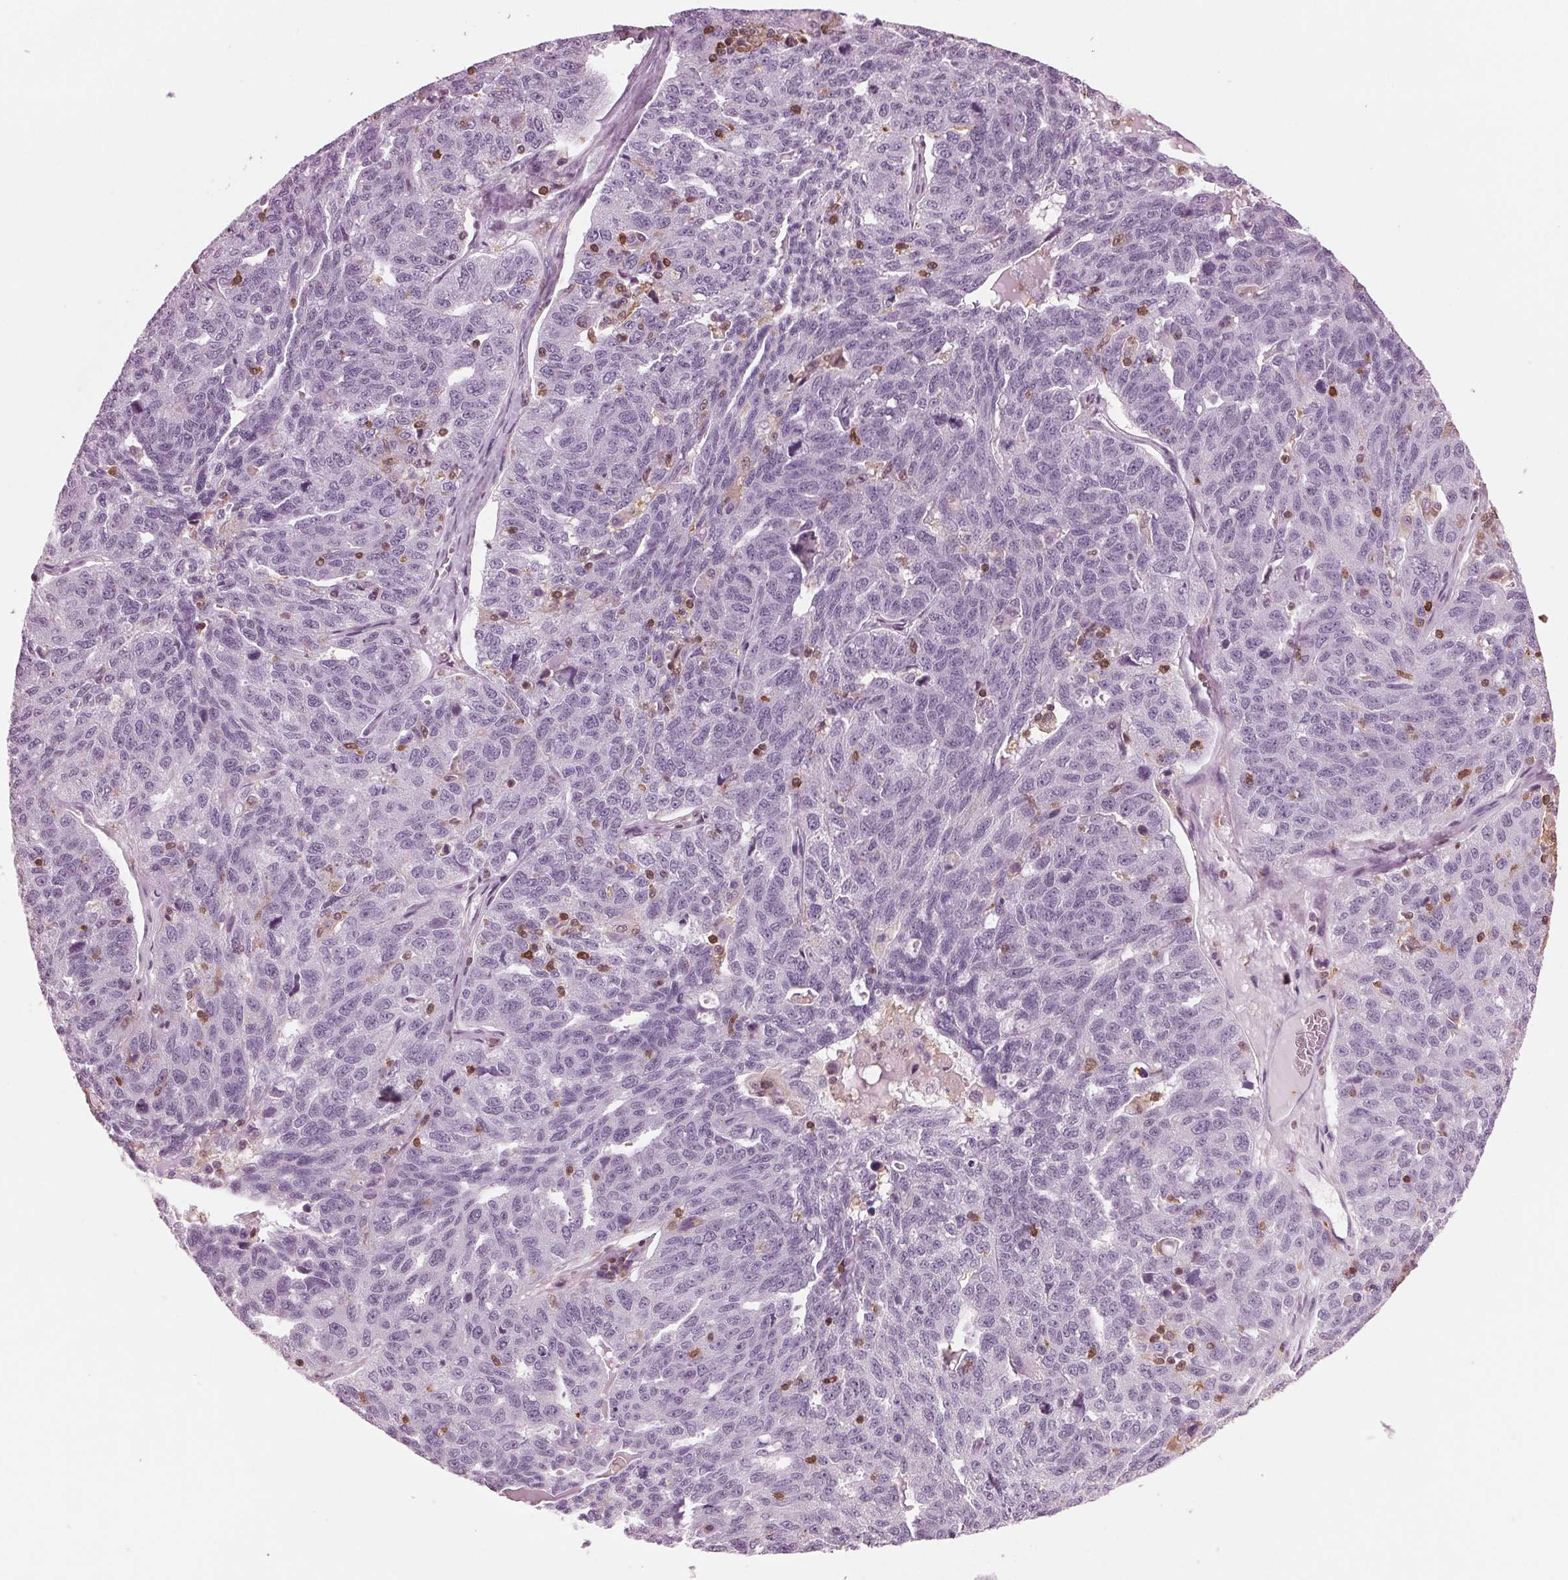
{"staining": {"intensity": "negative", "quantity": "none", "location": "none"}, "tissue": "ovarian cancer", "cell_type": "Tumor cells", "image_type": "cancer", "snomed": [{"axis": "morphology", "description": "Cystadenocarcinoma, serous, NOS"}, {"axis": "topography", "description": "Ovary"}], "caption": "The histopathology image shows no staining of tumor cells in serous cystadenocarcinoma (ovarian).", "gene": "BTLA", "patient": {"sex": "female", "age": 71}}